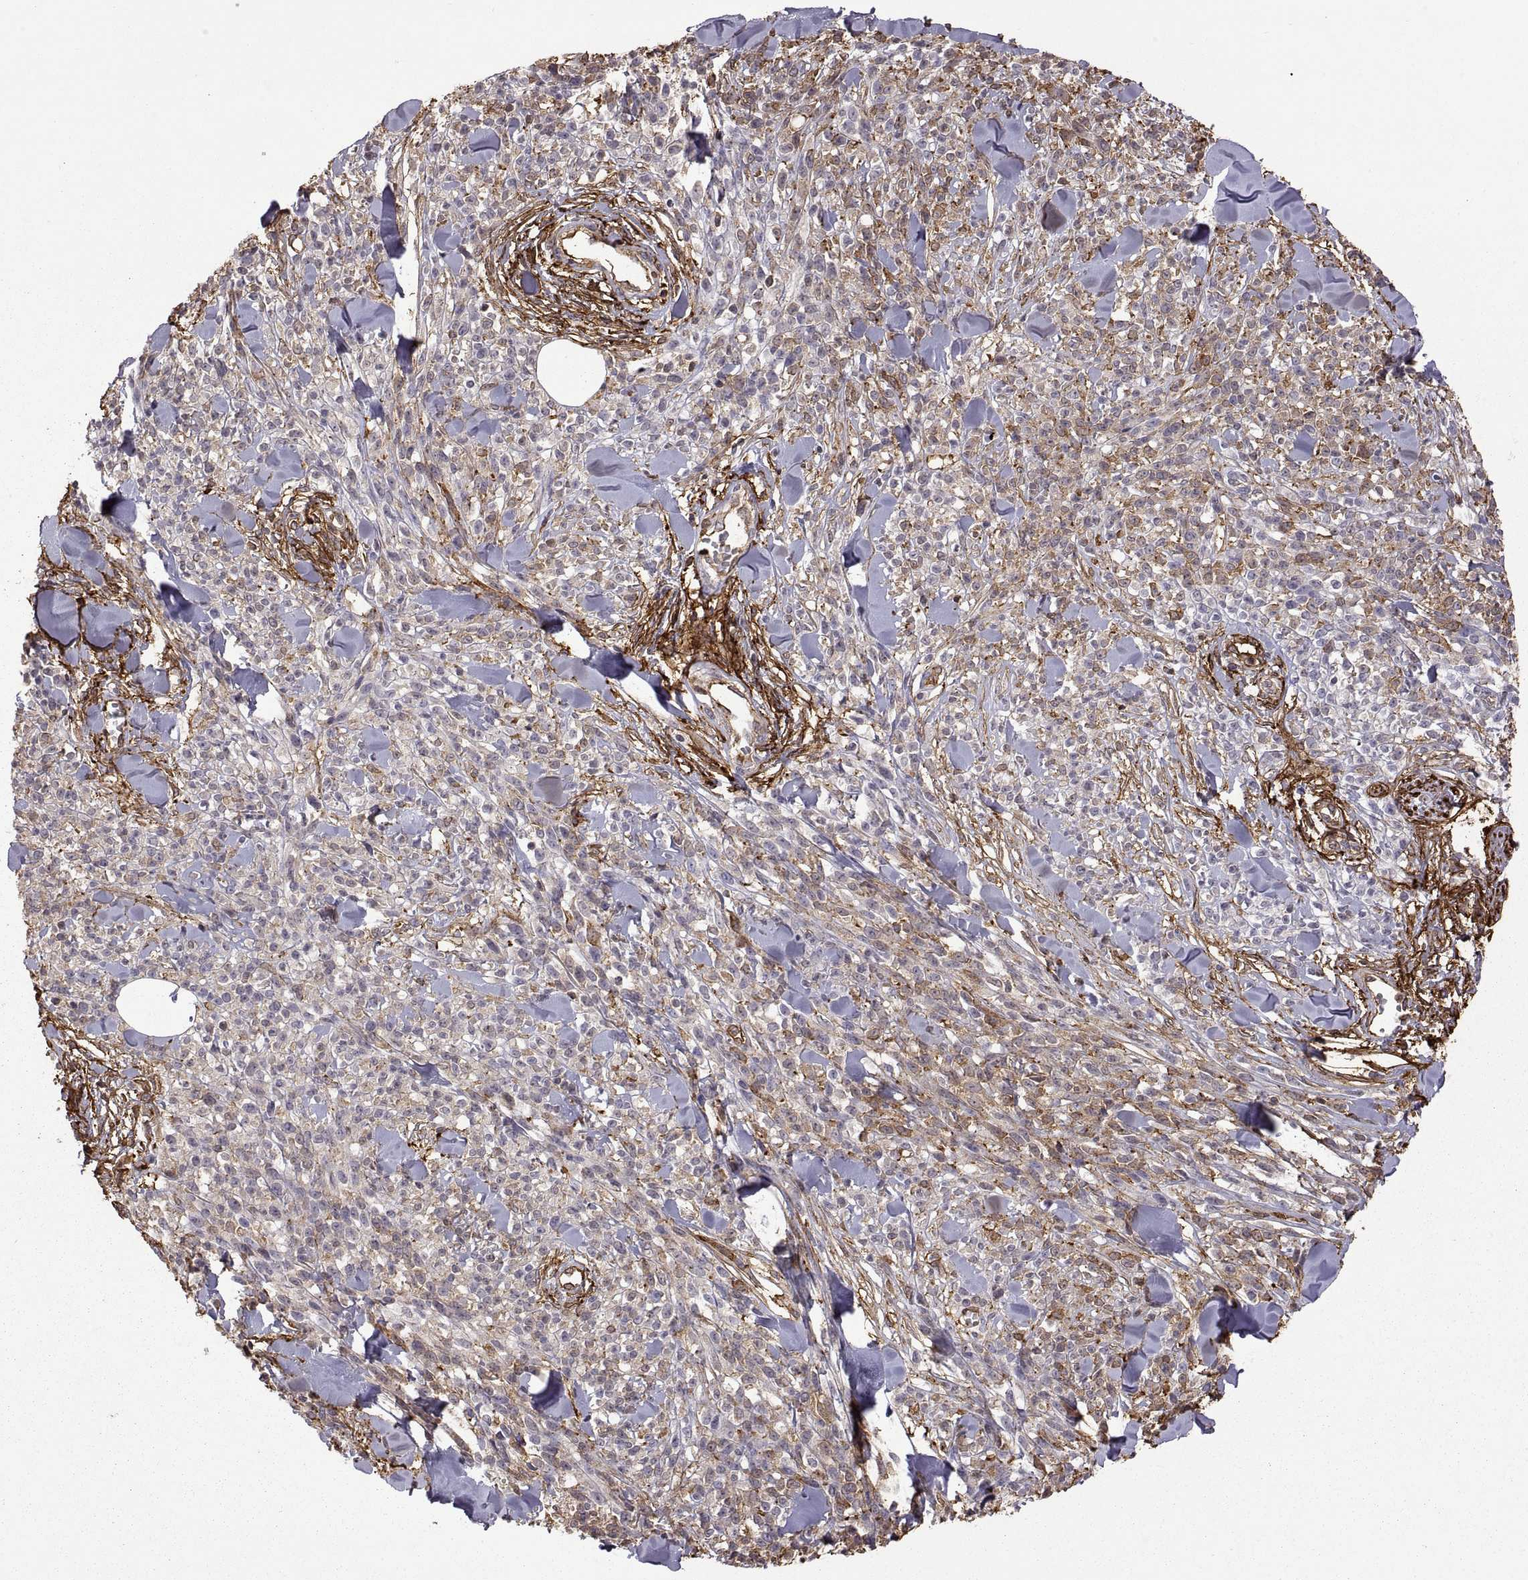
{"staining": {"intensity": "weak", "quantity": ">75%", "location": "cytoplasmic/membranous"}, "tissue": "melanoma", "cell_type": "Tumor cells", "image_type": "cancer", "snomed": [{"axis": "morphology", "description": "Malignant melanoma, NOS"}, {"axis": "topography", "description": "Skin"}, {"axis": "topography", "description": "Skin of trunk"}], "caption": "Weak cytoplasmic/membranous positivity is appreciated in approximately >75% of tumor cells in melanoma. The staining is performed using DAB (3,3'-diaminobenzidine) brown chromogen to label protein expression. The nuclei are counter-stained blue using hematoxylin.", "gene": "S100A10", "patient": {"sex": "male", "age": 74}}